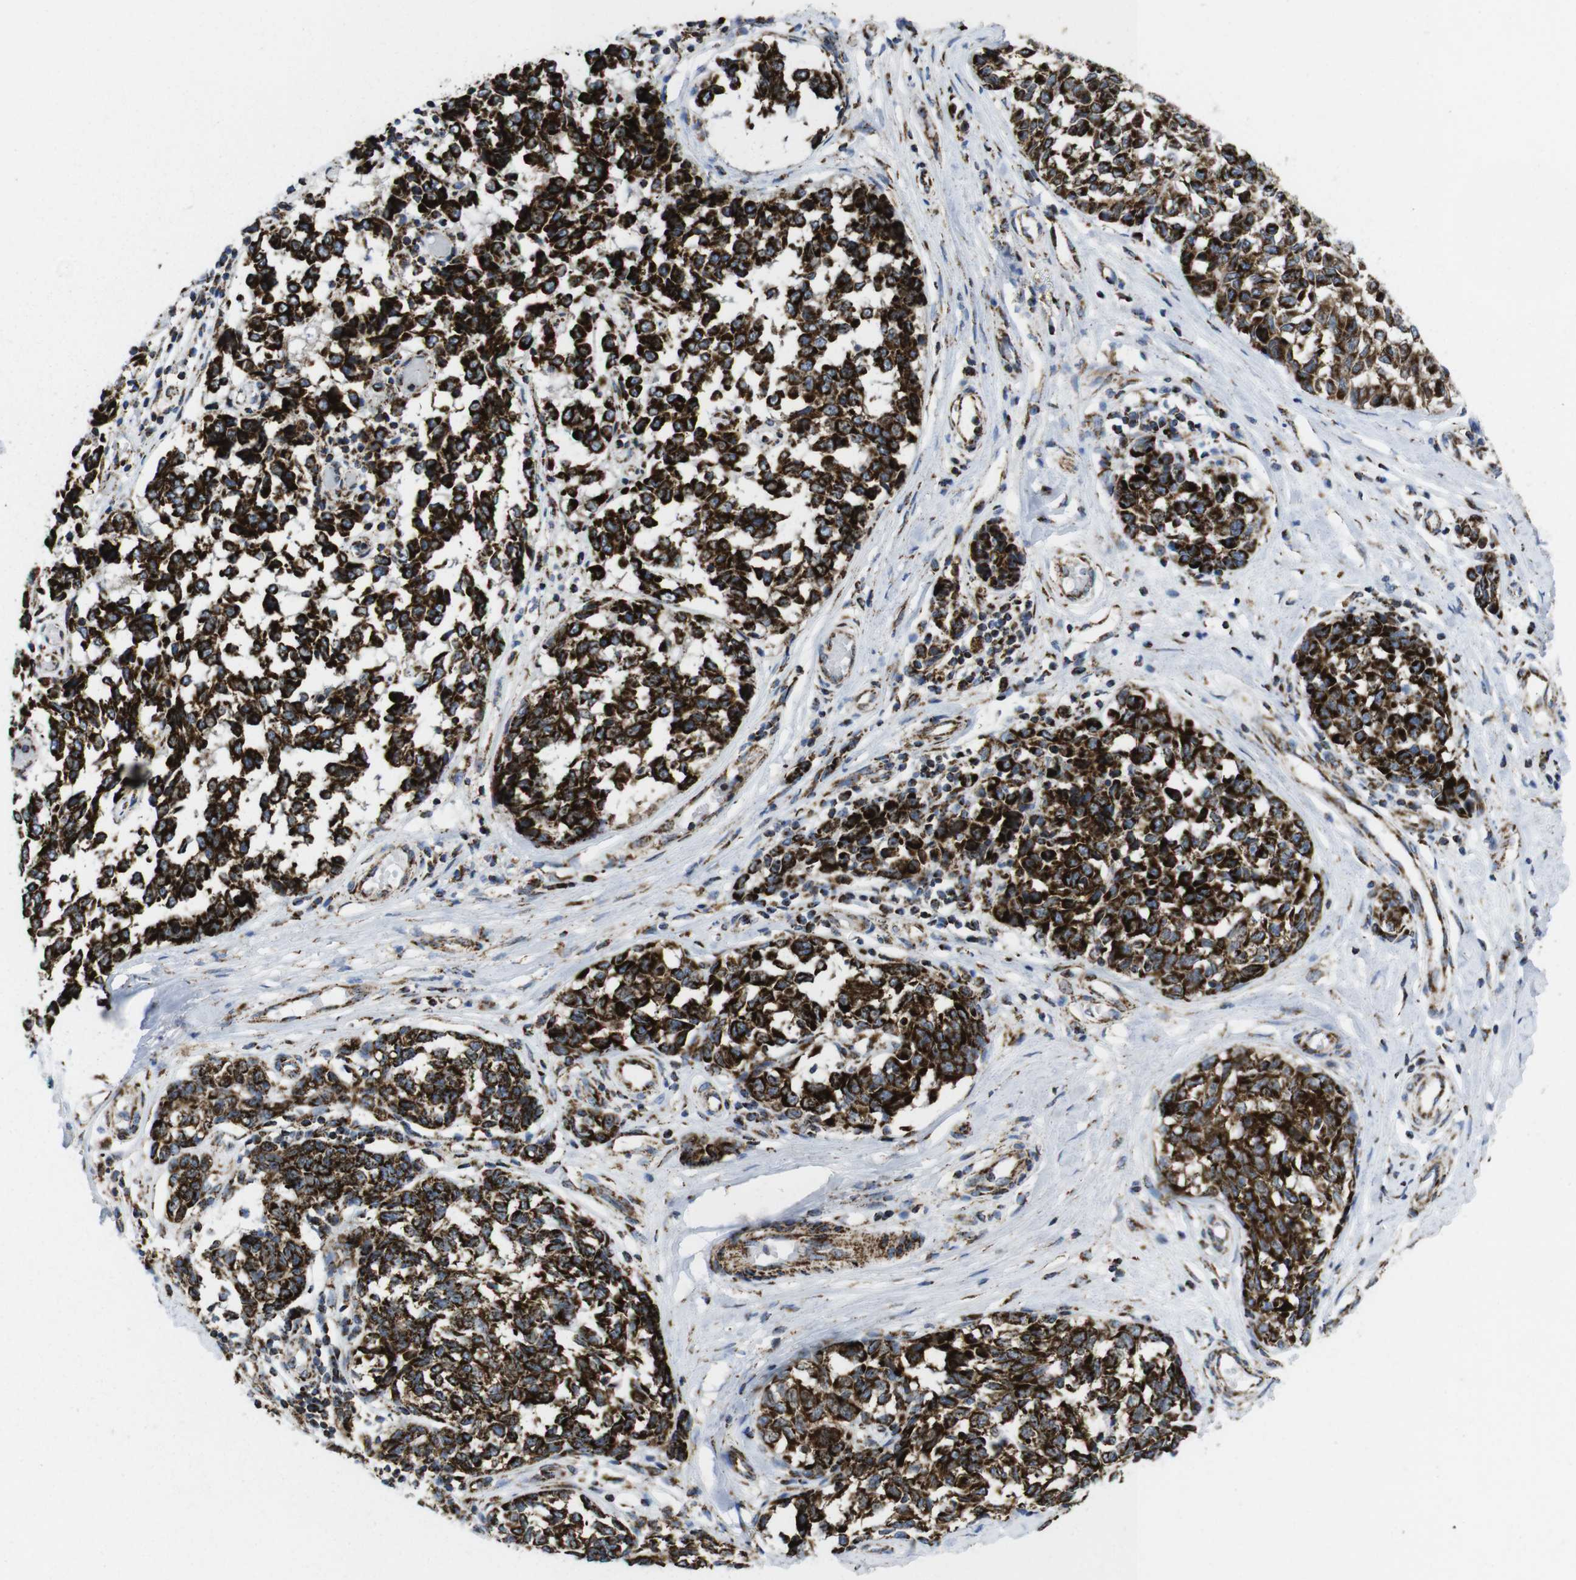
{"staining": {"intensity": "strong", "quantity": ">75%", "location": "cytoplasmic/membranous"}, "tissue": "melanoma", "cell_type": "Tumor cells", "image_type": "cancer", "snomed": [{"axis": "morphology", "description": "Malignant melanoma, NOS"}, {"axis": "topography", "description": "Skin"}], "caption": "Immunohistochemical staining of malignant melanoma reveals high levels of strong cytoplasmic/membranous expression in approximately >75% of tumor cells. Immunohistochemistry (ihc) stains the protein in brown and the nuclei are stained blue.", "gene": "TMEM192", "patient": {"sex": "female", "age": 64}}